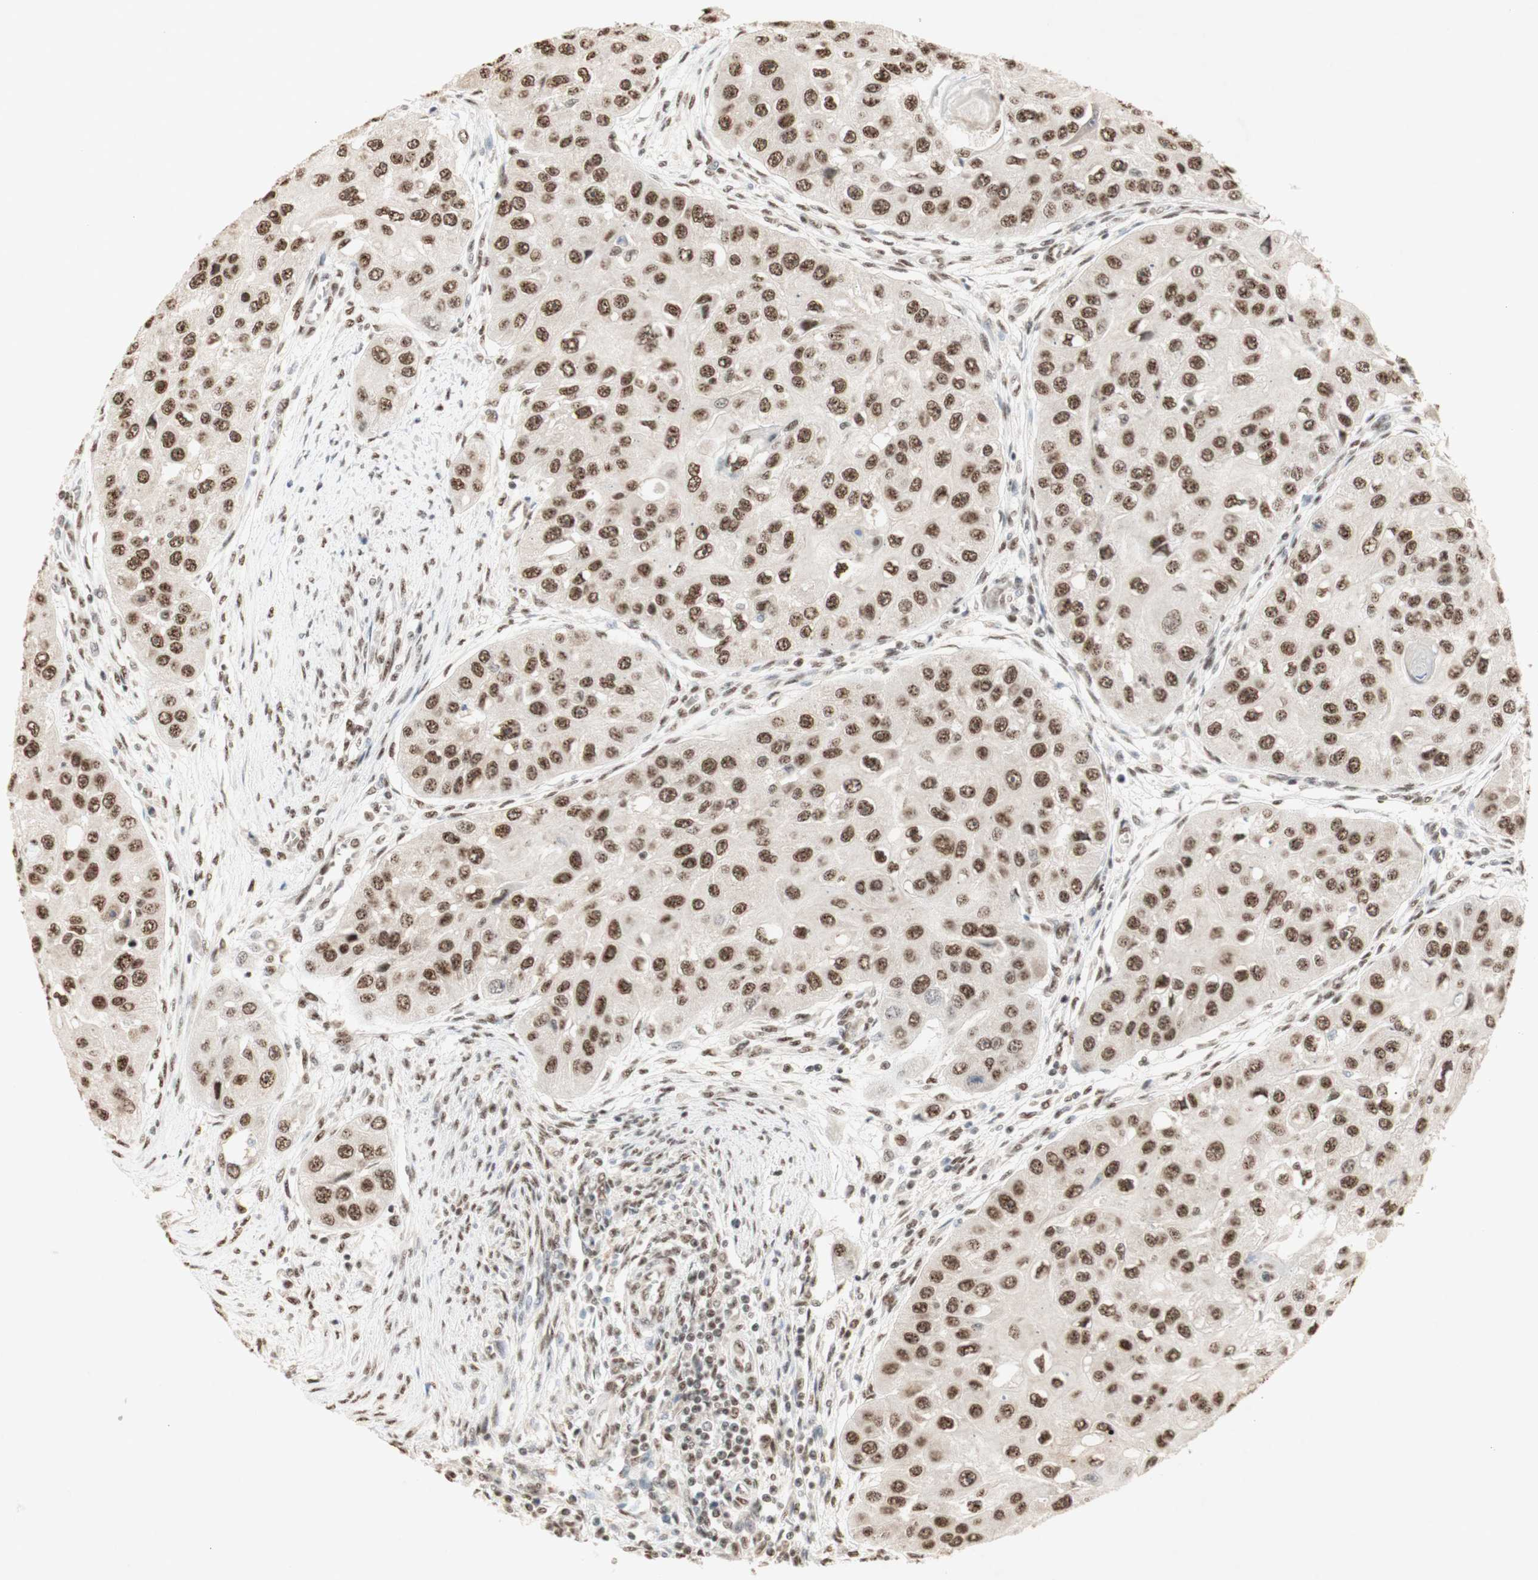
{"staining": {"intensity": "moderate", "quantity": ">75%", "location": "nuclear"}, "tissue": "head and neck cancer", "cell_type": "Tumor cells", "image_type": "cancer", "snomed": [{"axis": "morphology", "description": "Normal tissue, NOS"}, {"axis": "morphology", "description": "Squamous cell carcinoma, NOS"}, {"axis": "topography", "description": "Skeletal muscle"}, {"axis": "topography", "description": "Head-Neck"}], "caption": "This image exhibits head and neck cancer stained with IHC to label a protein in brown. The nuclear of tumor cells show moderate positivity for the protein. Nuclei are counter-stained blue.", "gene": "SNRPB", "patient": {"sex": "male", "age": 51}}